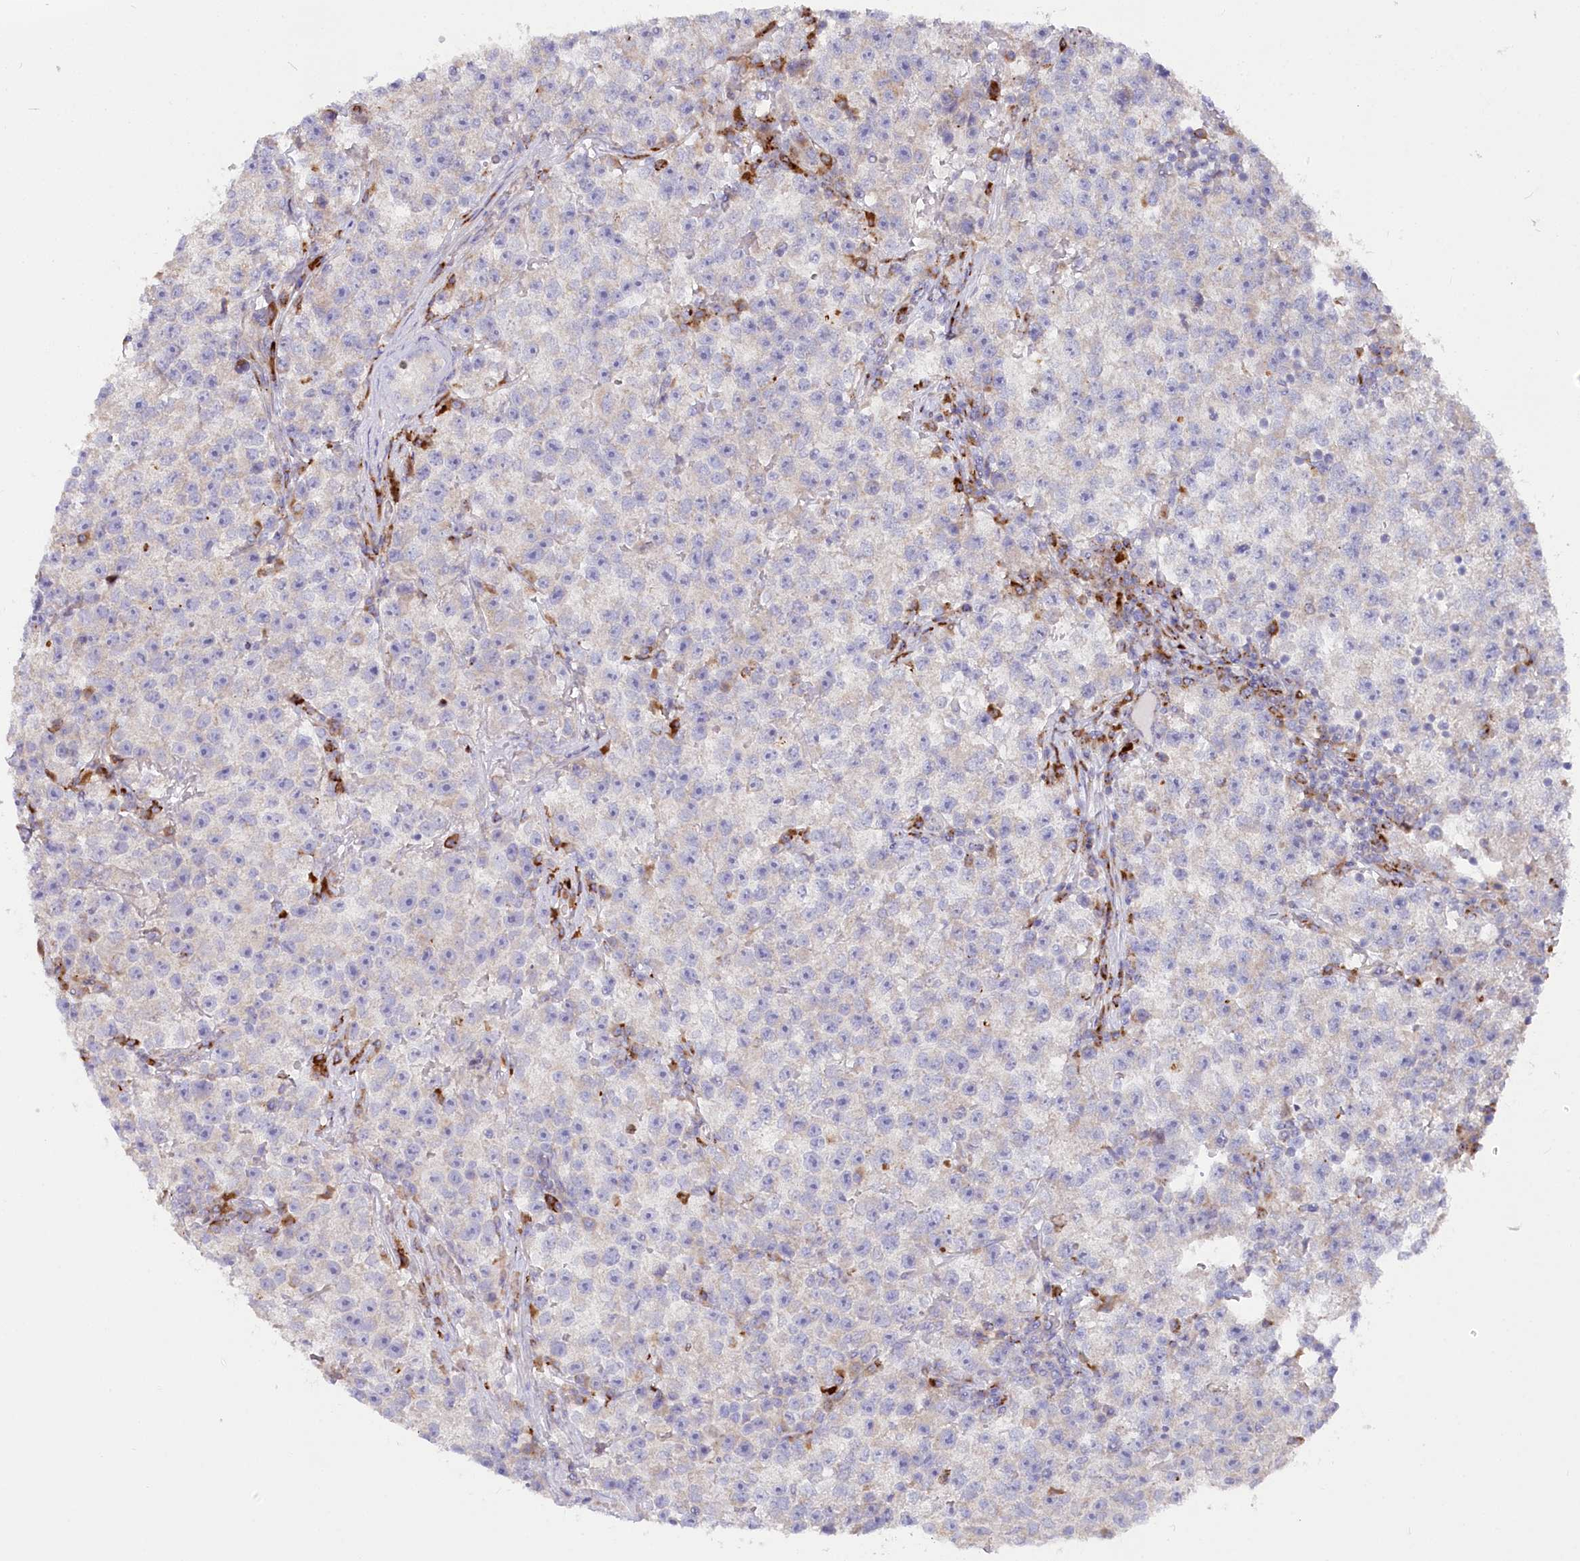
{"staining": {"intensity": "negative", "quantity": "none", "location": "none"}, "tissue": "testis cancer", "cell_type": "Tumor cells", "image_type": "cancer", "snomed": [{"axis": "morphology", "description": "Seminoma, NOS"}, {"axis": "topography", "description": "Testis"}], "caption": "This is an immunohistochemistry photomicrograph of human testis seminoma. There is no expression in tumor cells.", "gene": "POGLUT1", "patient": {"sex": "male", "age": 22}}